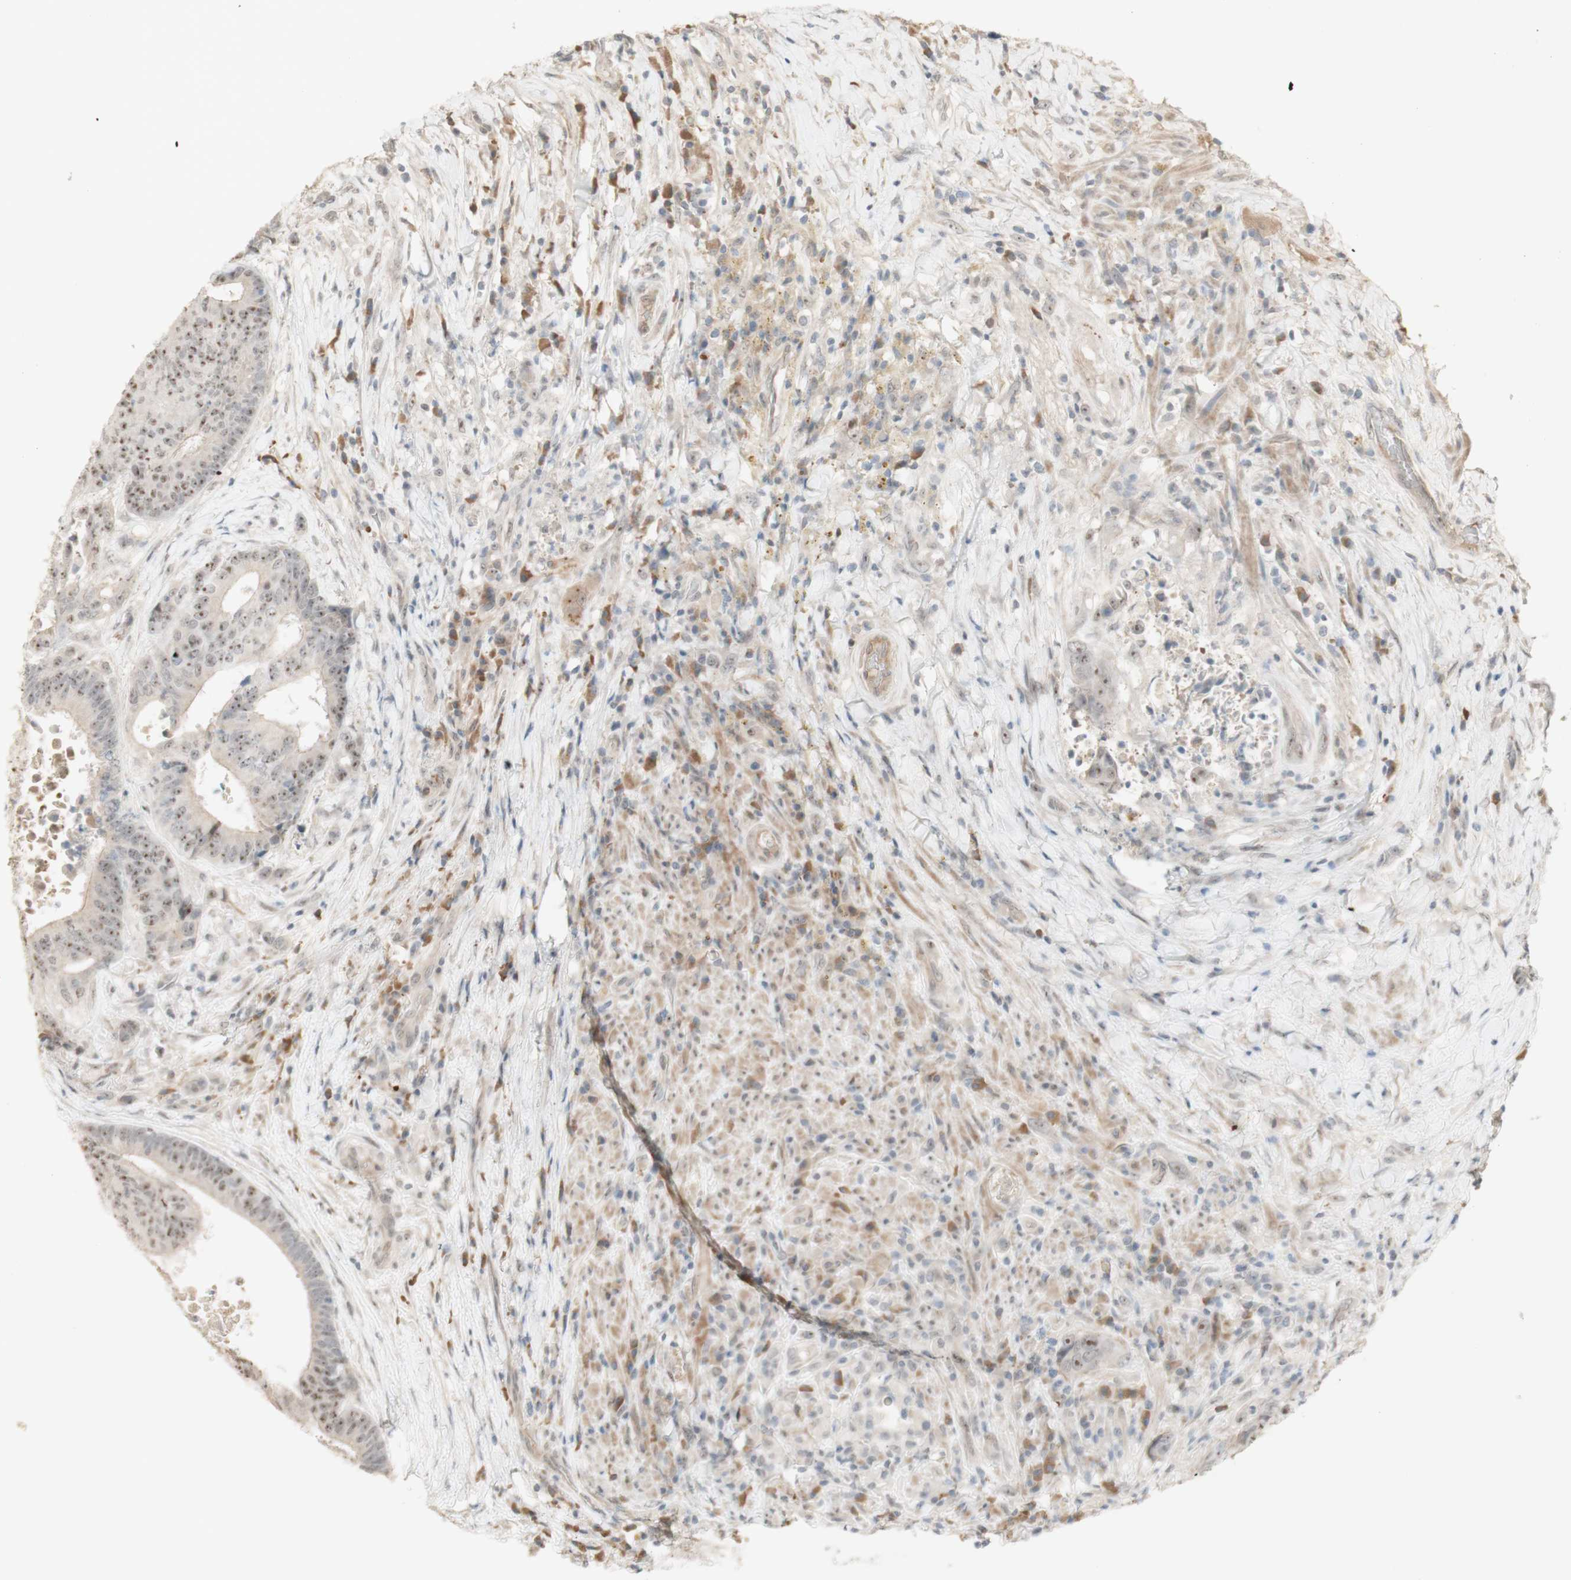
{"staining": {"intensity": "weak", "quantity": ">75%", "location": "nuclear"}, "tissue": "colorectal cancer", "cell_type": "Tumor cells", "image_type": "cancer", "snomed": [{"axis": "morphology", "description": "Adenocarcinoma, NOS"}, {"axis": "topography", "description": "Rectum"}], "caption": "Immunohistochemistry (DAB (3,3'-diaminobenzidine)) staining of human colorectal adenocarcinoma shows weak nuclear protein expression in approximately >75% of tumor cells.", "gene": "PLCD4", "patient": {"sex": "male", "age": 72}}